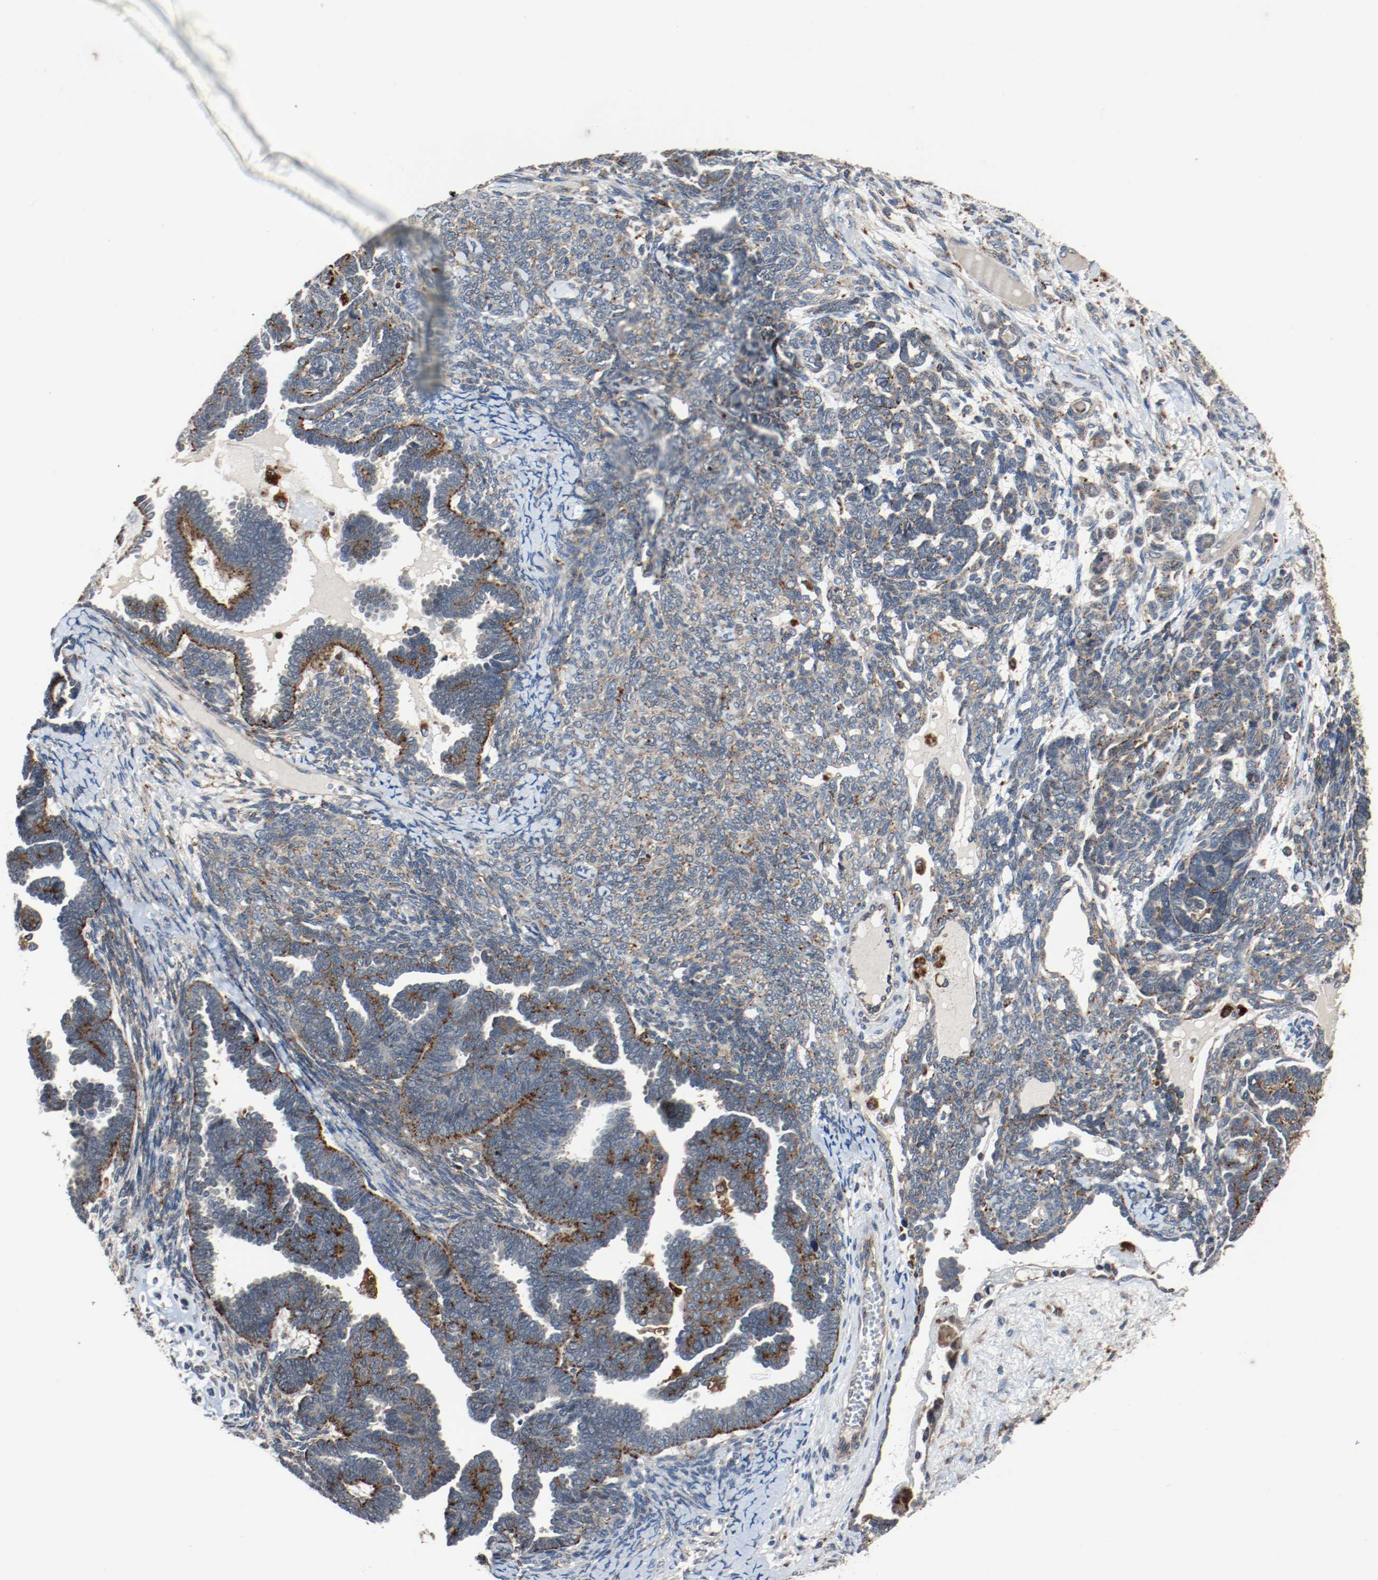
{"staining": {"intensity": "moderate", "quantity": "25%-75%", "location": "cytoplasmic/membranous"}, "tissue": "endometrial cancer", "cell_type": "Tumor cells", "image_type": "cancer", "snomed": [{"axis": "morphology", "description": "Neoplasm, malignant, NOS"}, {"axis": "topography", "description": "Endometrium"}], "caption": "DAB (3,3'-diaminobenzidine) immunohistochemical staining of human malignant neoplasm (endometrial) displays moderate cytoplasmic/membranous protein staining in about 25%-75% of tumor cells.", "gene": "LAMP2", "patient": {"sex": "female", "age": 74}}